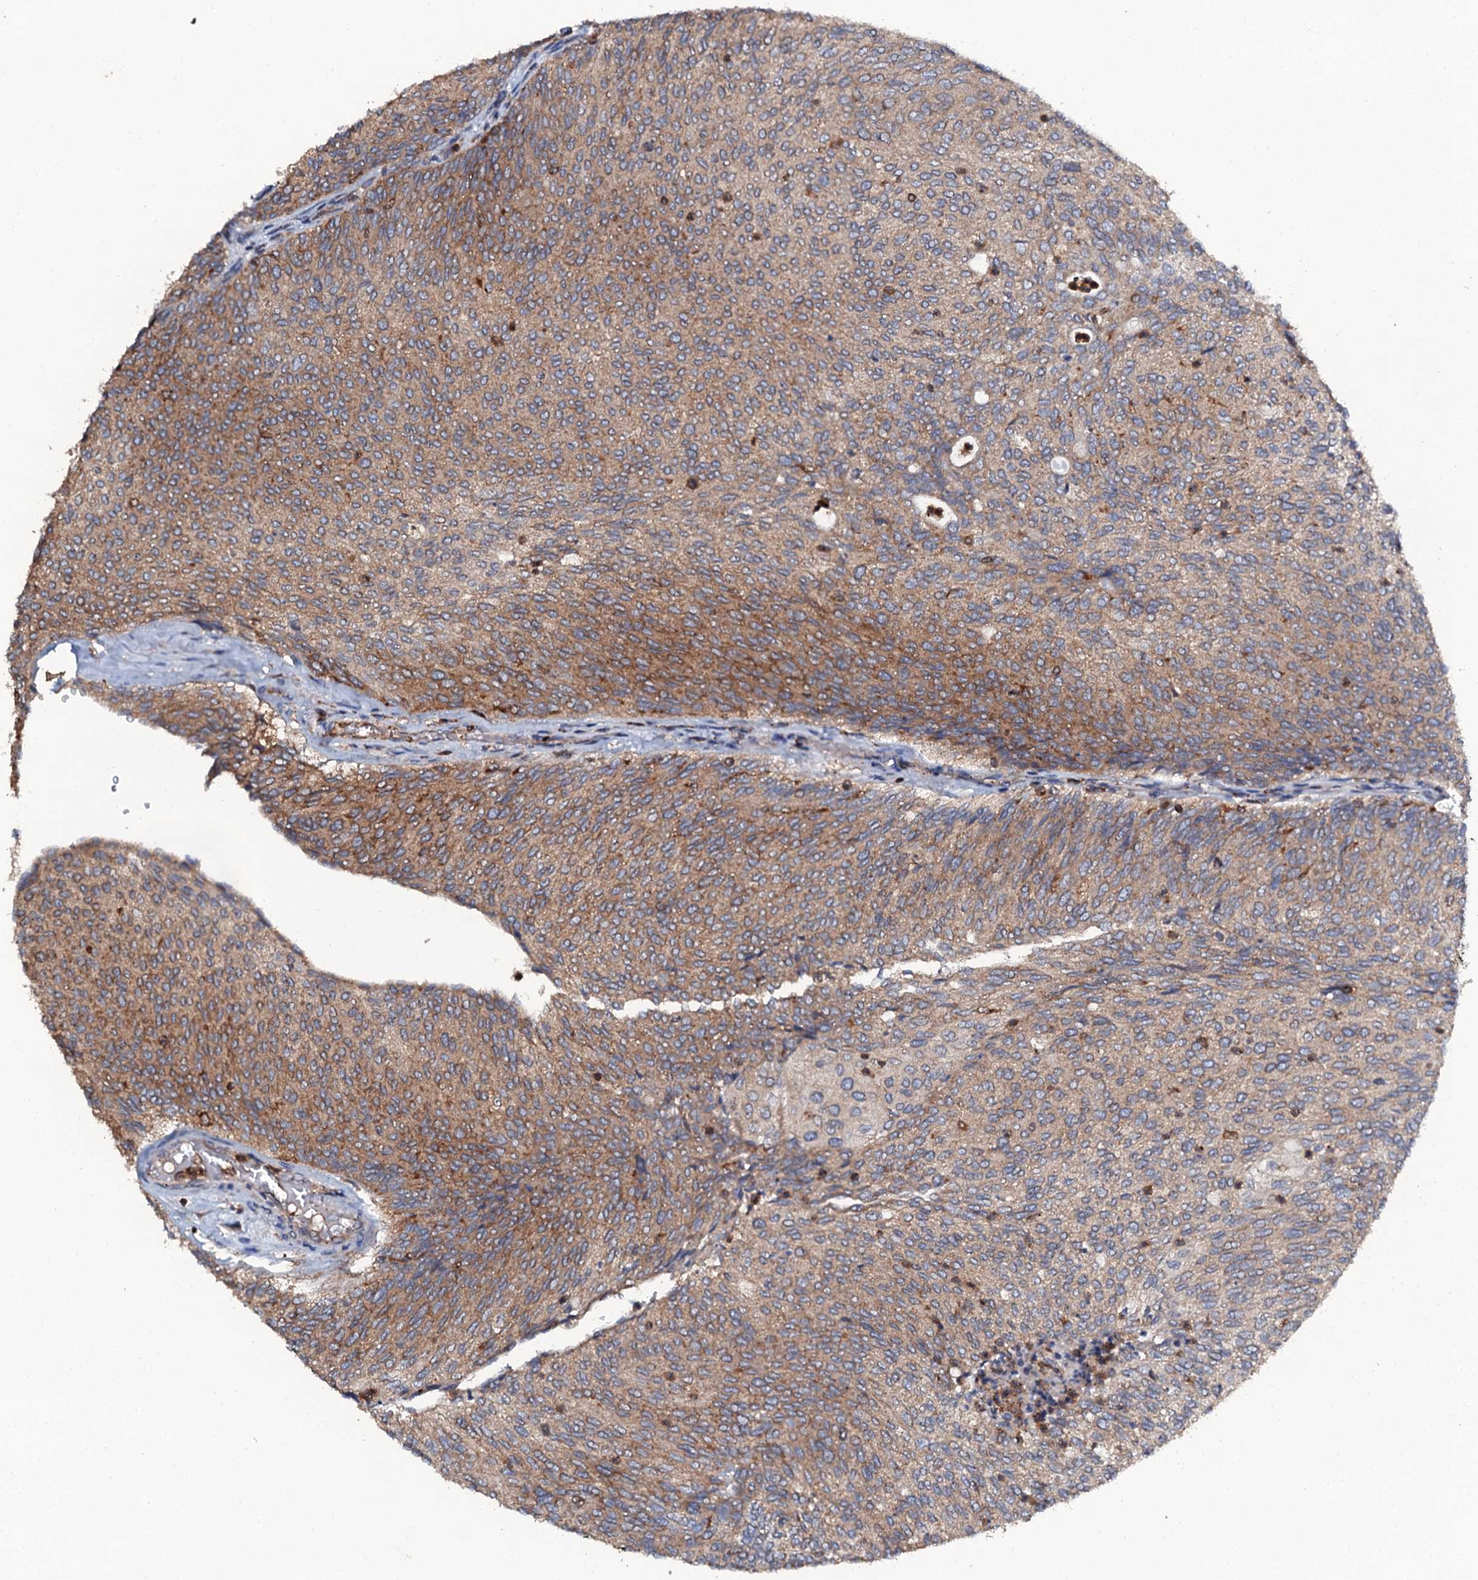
{"staining": {"intensity": "moderate", "quantity": ">75%", "location": "cytoplasmic/membranous"}, "tissue": "urothelial cancer", "cell_type": "Tumor cells", "image_type": "cancer", "snomed": [{"axis": "morphology", "description": "Urothelial carcinoma, Low grade"}, {"axis": "topography", "description": "Urinary bladder"}], "caption": "This is an image of immunohistochemistry staining of urothelial cancer, which shows moderate expression in the cytoplasmic/membranous of tumor cells.", "gene": "GRK2", "patient": {"sex": "female", "age": 79}}